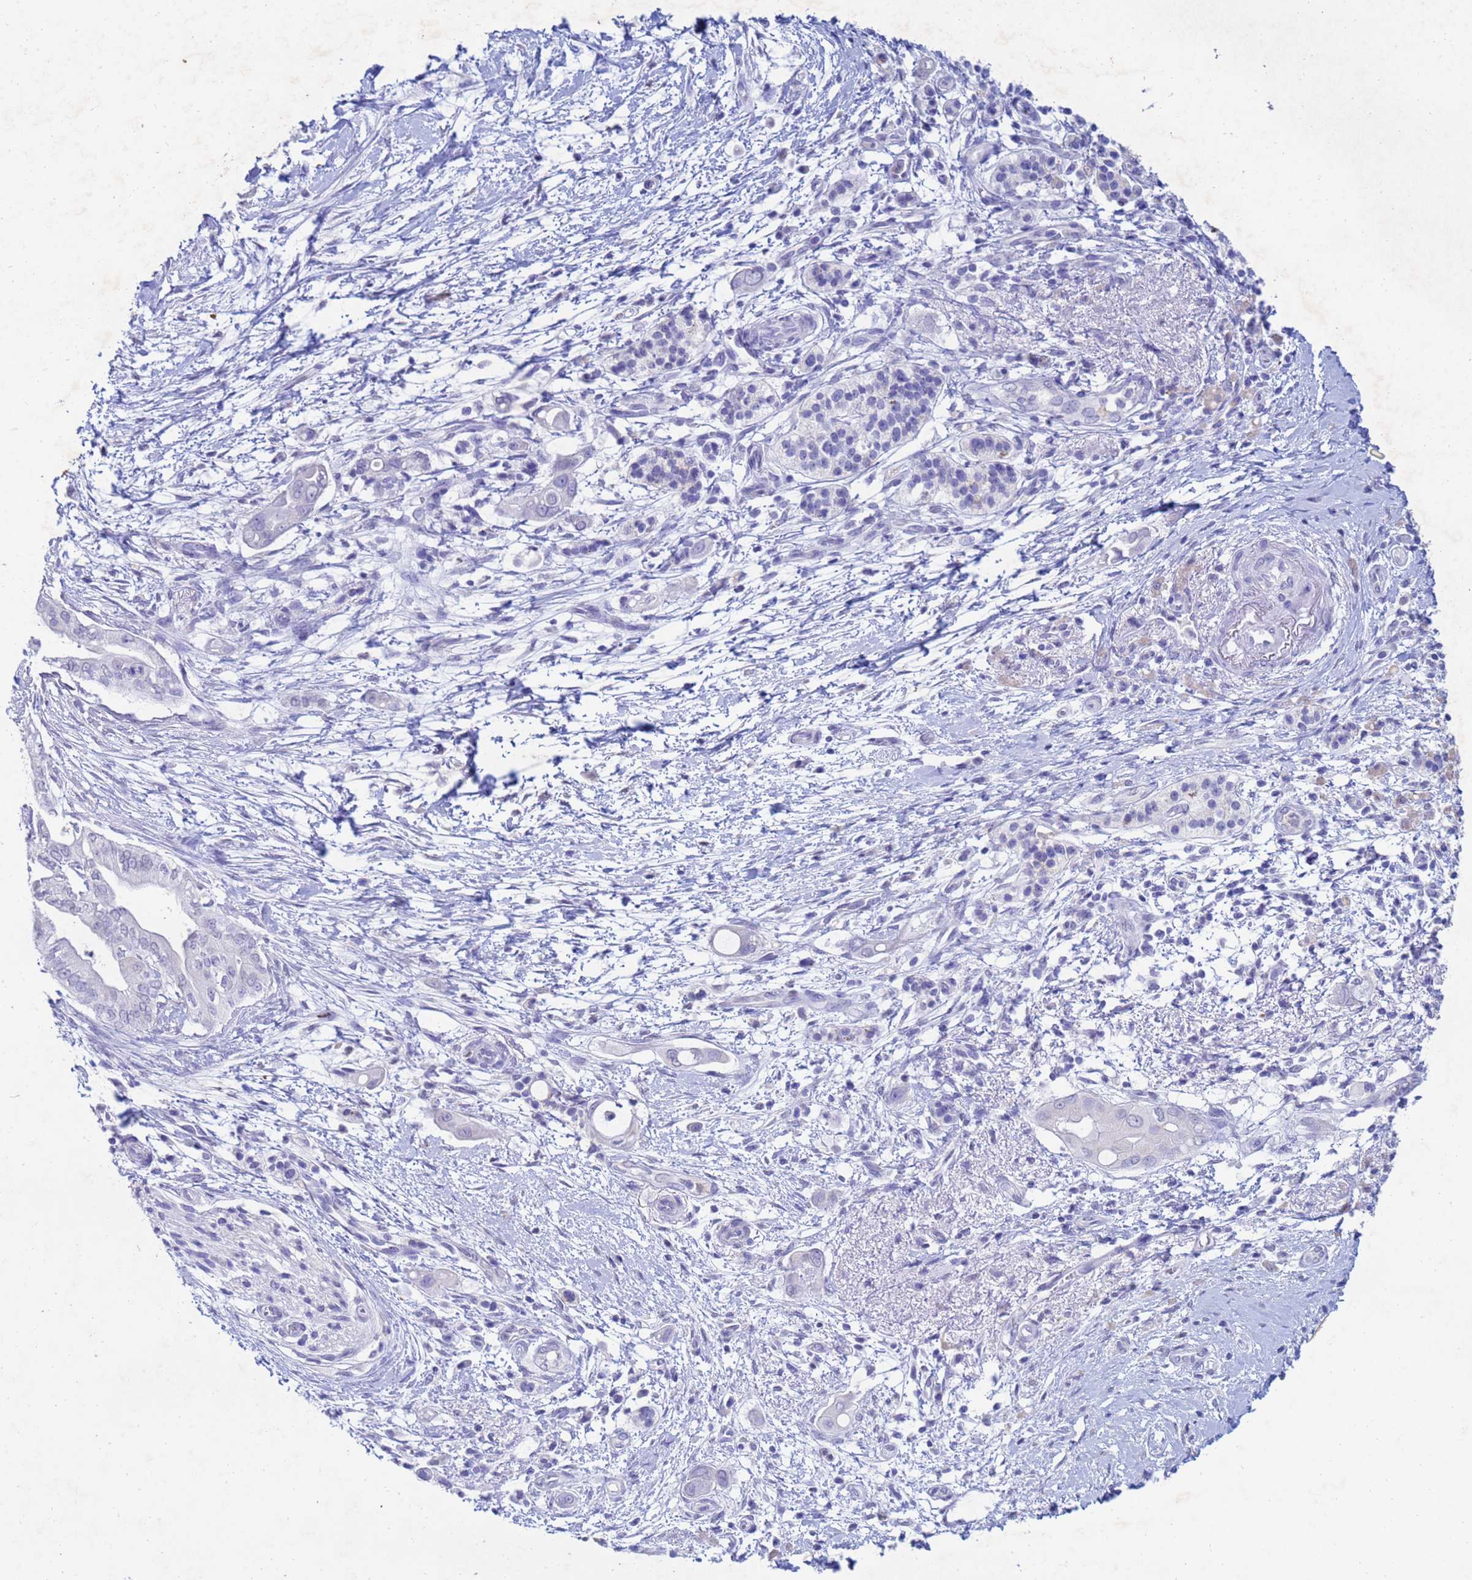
{"staining": {"intensity": "negative", "quantity": "none", "location": "none"}, "tissue": "pancreatic cancer", "cell_type": "Tumor cells", "image_type": "cancer", "snomed": [{"axis": "morphology", "description": "Adenocarcinoma, NOS"}, {"axis": "topography", "description": "Pancreas"}], "caption": "Histopathology image shows no protein positivity in tumor cells of pancreatic adenocarcinoma tissue. The staining was performed using DAB (3,3'-diaminobenzidine) to visualize the protein expression in brown, while the nuclei were stained in blue with hematoxylin (Magnification: 20x).", "gene": "CSTB", "patient": {"sex": "male", "age": 71}}